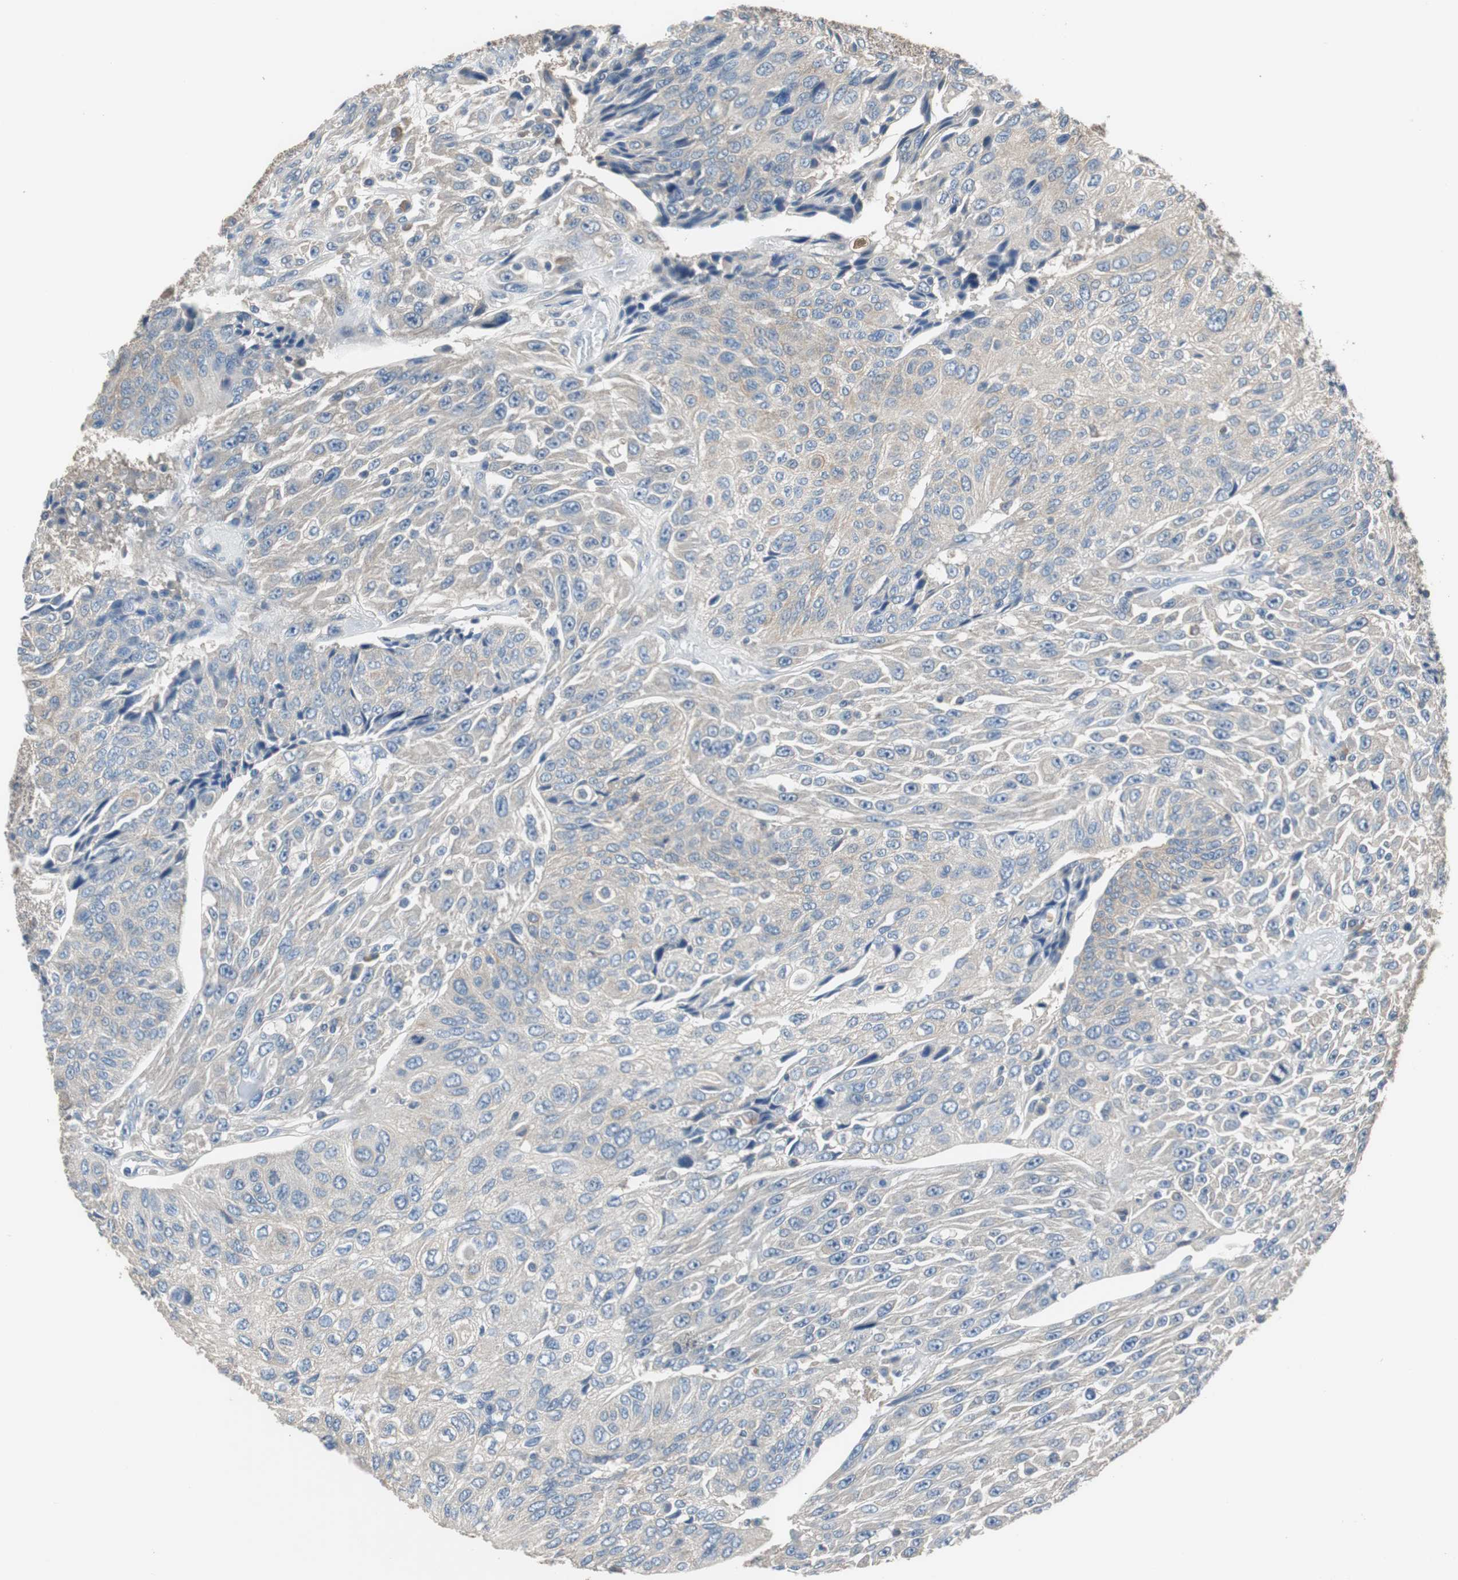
{"staining": {"intensity": "weak", "quantity": ">75%", "location": "cytoplasmic/membranous"}, "tissue": "urothelial cancer", "cell_type": "Tumor cells", "image_type": "cancer", "snomed": [{"axis": "morphology", "description": "Urothelial carcinoma, High grade"}, {"axis": "topography", "description": "Urinary bladder"}], "caption": "Protein expression analysis of human urothelial carcinoma (high-grade) reveals weak cytoplasmic/membranous expression in about >75% of tumor cells.", "gene": "PRKCA", "patient": {"sex": "male", "age": 66}}